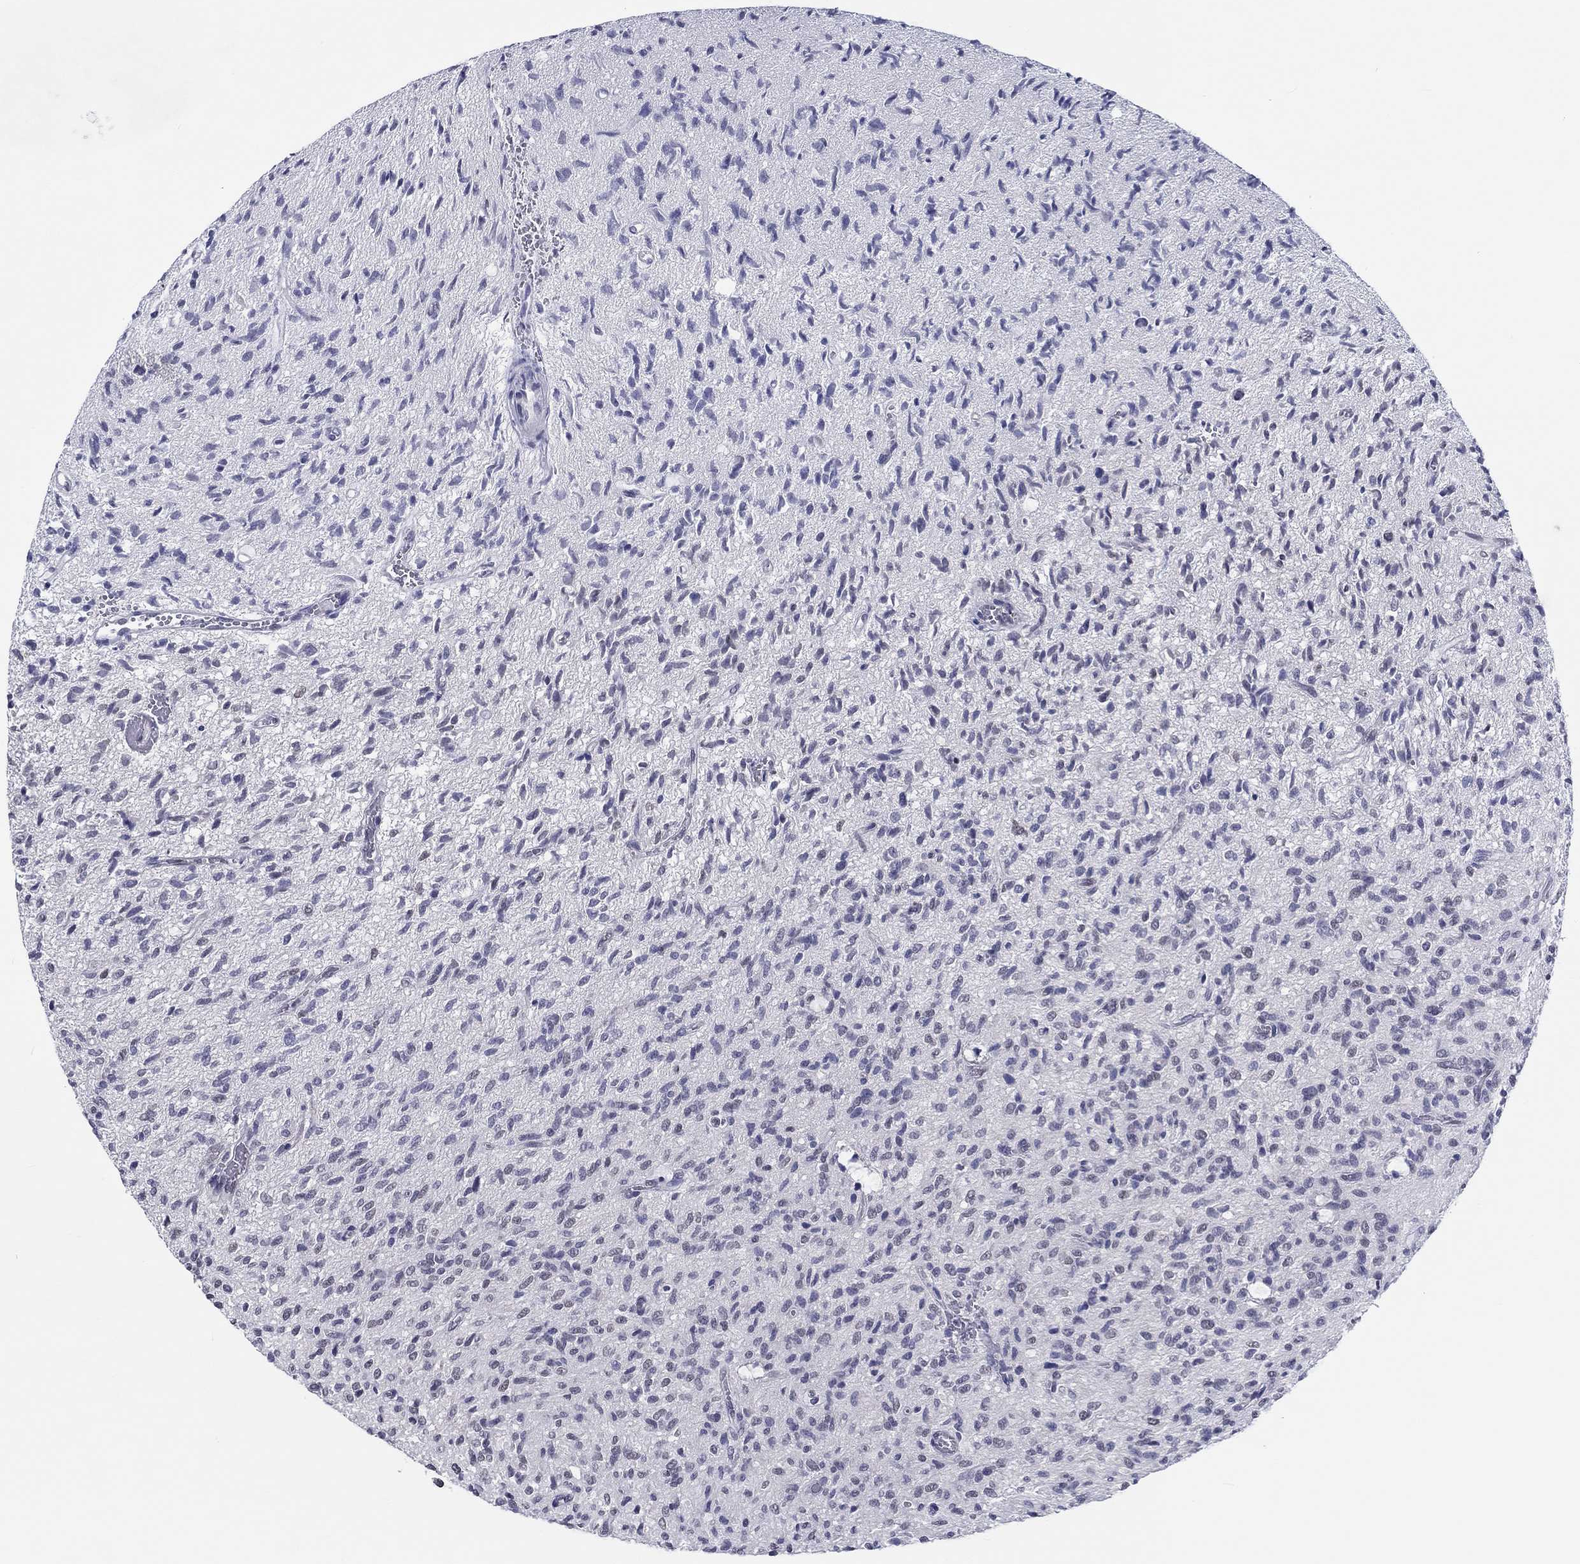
{"staining": {"intensity": "negative", "quantity": "none", "location": "none"}, "tissue": "glioma", "cell_type": "Tumor cells", "image_type": "cancer", "snomed": [{"axis": "morphology", "description": "Glioma, malignant, High grade"}, {"axis": "topography", "description": "Brain"}], "caption": "Tumor cells are negative for brown protein staining in malignant high-grade glioma.", "gene": "CRYGD", "patient": {"sex": "male", "age": 64}}